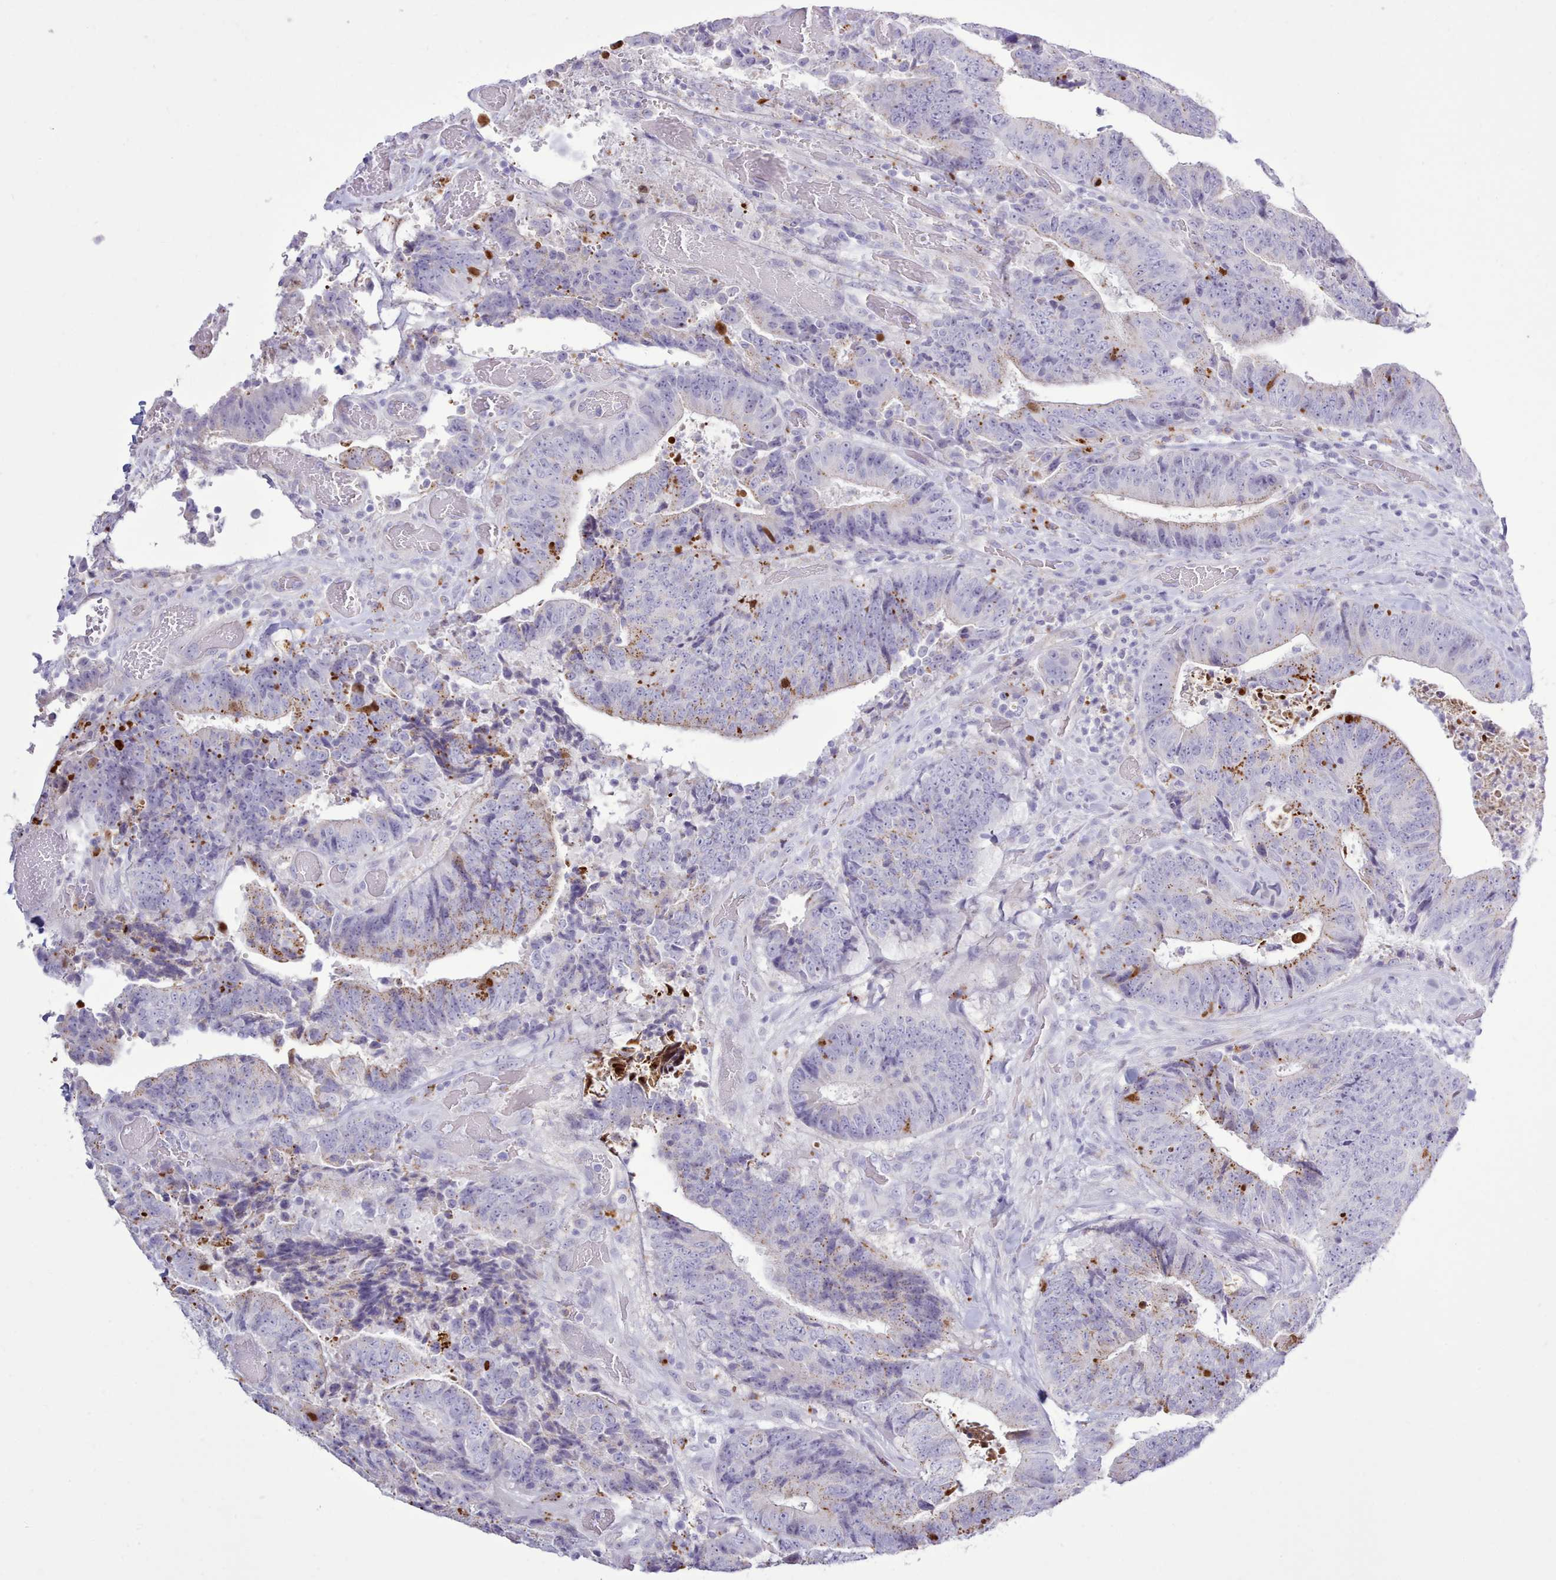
{"staining": {"intensity": "moderate", "quantity": "25%-75%", "location": "cytoplasmic/membranous"}, "tissue": "colorectal cancer", "cell_type": "Tumor cells", "image_type": "cancer", "snomed": [{"axis": "morphology", "description": "Adenocarcinoma, NOS"}, {"axis": "topography", "description": "Rectum"}], "caption": "Immunohistochemistry (IHC) staining of colorectal cancer, which shows medium levels of moderate cytoplasmic/membranous staining in approximately 25%-75% of tumor cells indicating moderate cytoplasmic/membranous protein staining. The staining was performed using DAB (3,3'-diaminobenzidine) (brown) for protein detection and nuclei were counterstained in hematoxylin (blue).", "gene": "SRD5A1", "patient": {"sex": "male", "age": 72}}